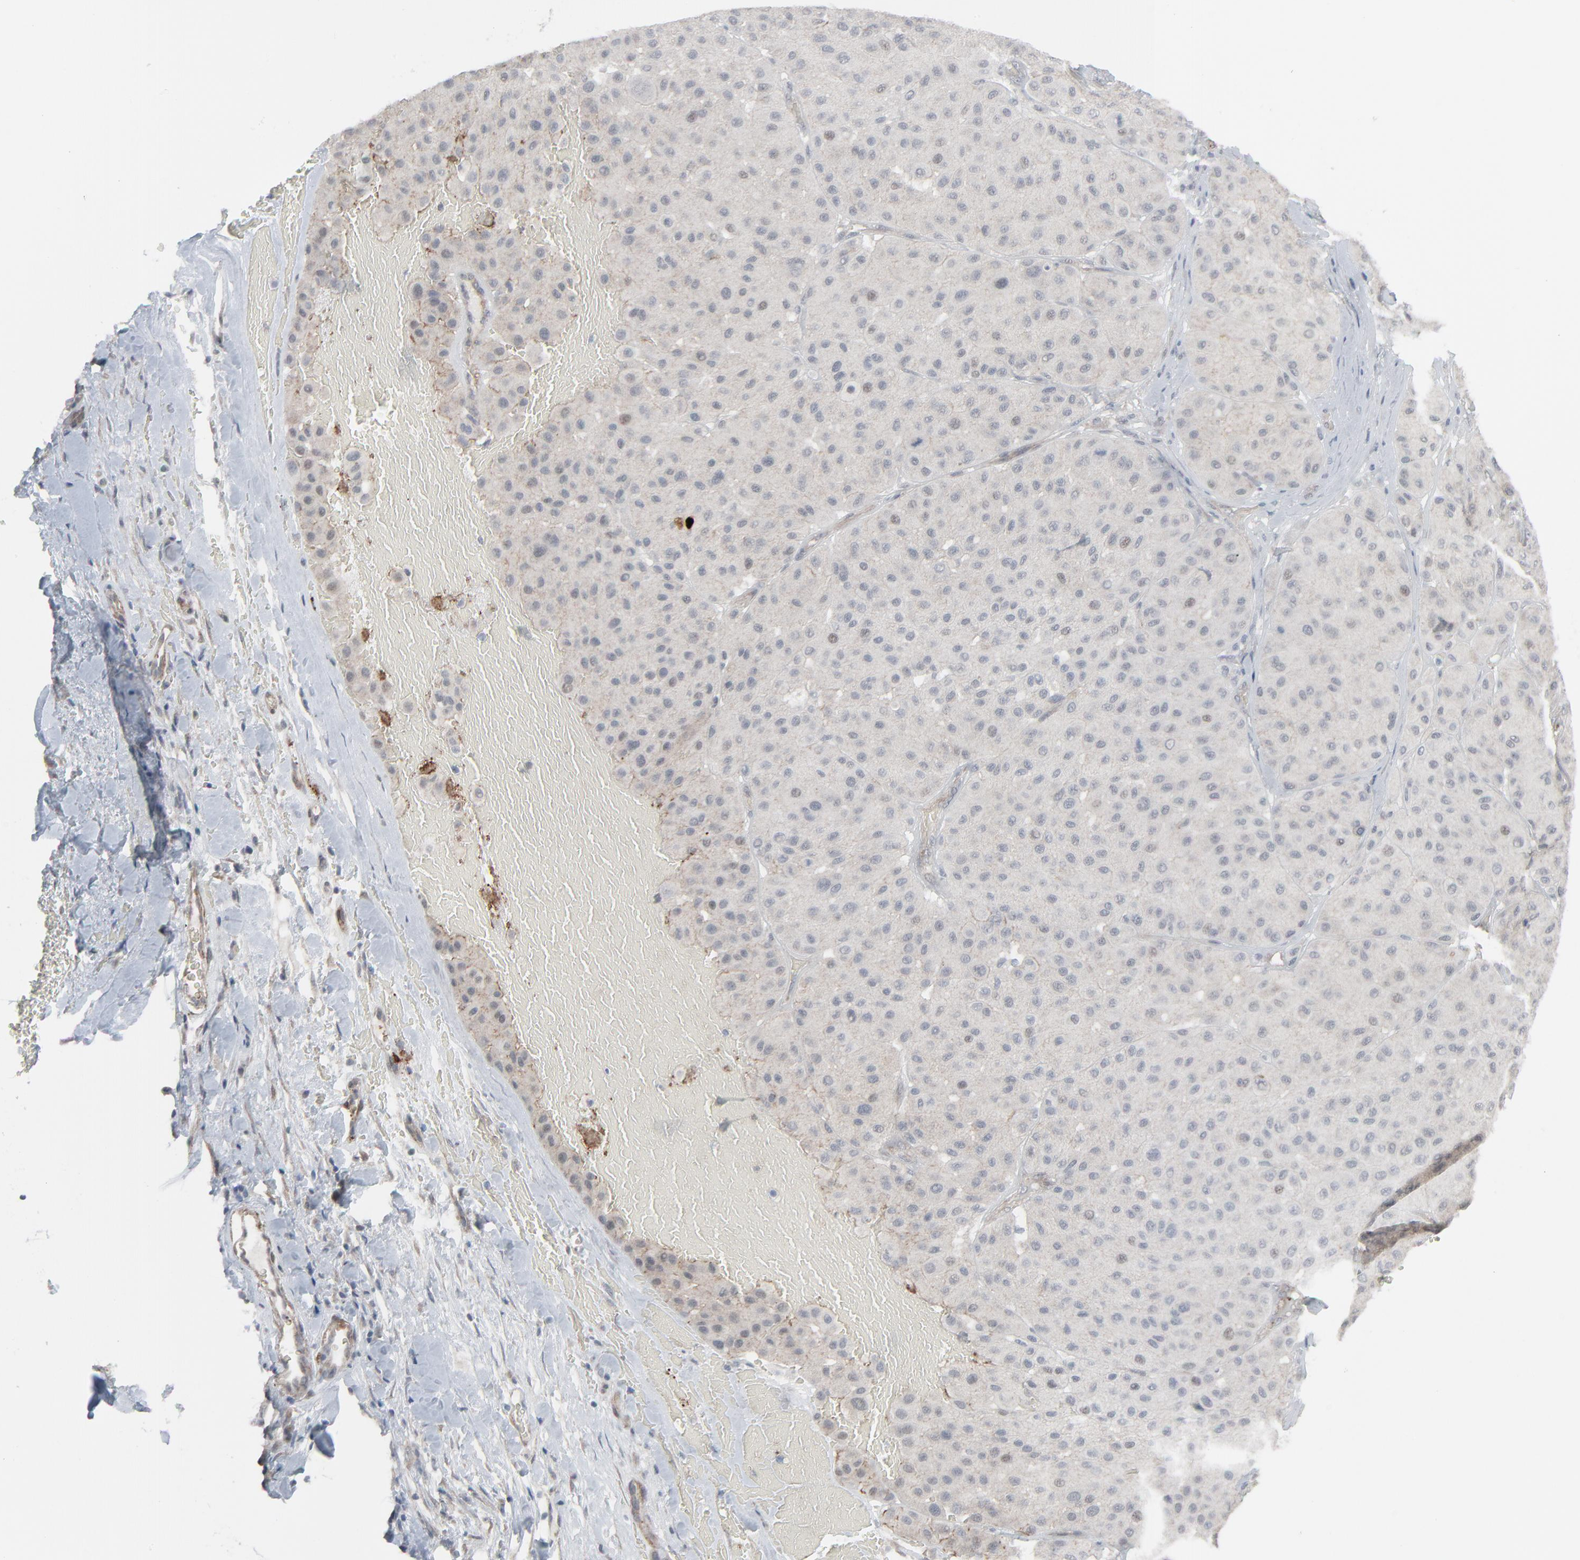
{"staining": {"intensity": "weak", "quantity": "25%-75%", "location": "cytoplasmic/membranous"}, "tissue": "melanoma", "cell_type": "Tumor cells", "image_type": "cancer", "snomed": [{"axis": "morphology", "description": "Normal tissue, NOS"}, {"axis": "morphology", "description": "Malignant melanoma, Metastatic site"}, {"axis": "topography", "description": "Skin"}], "caption": "Brown immunohistochemical staining in human melanoma reveals weak cytoplasmic/membranous expression in approximately 25%-75% of tumor cells.", "gene": "NEUROD1", "patient": {"sex": "male", "age": 41}}